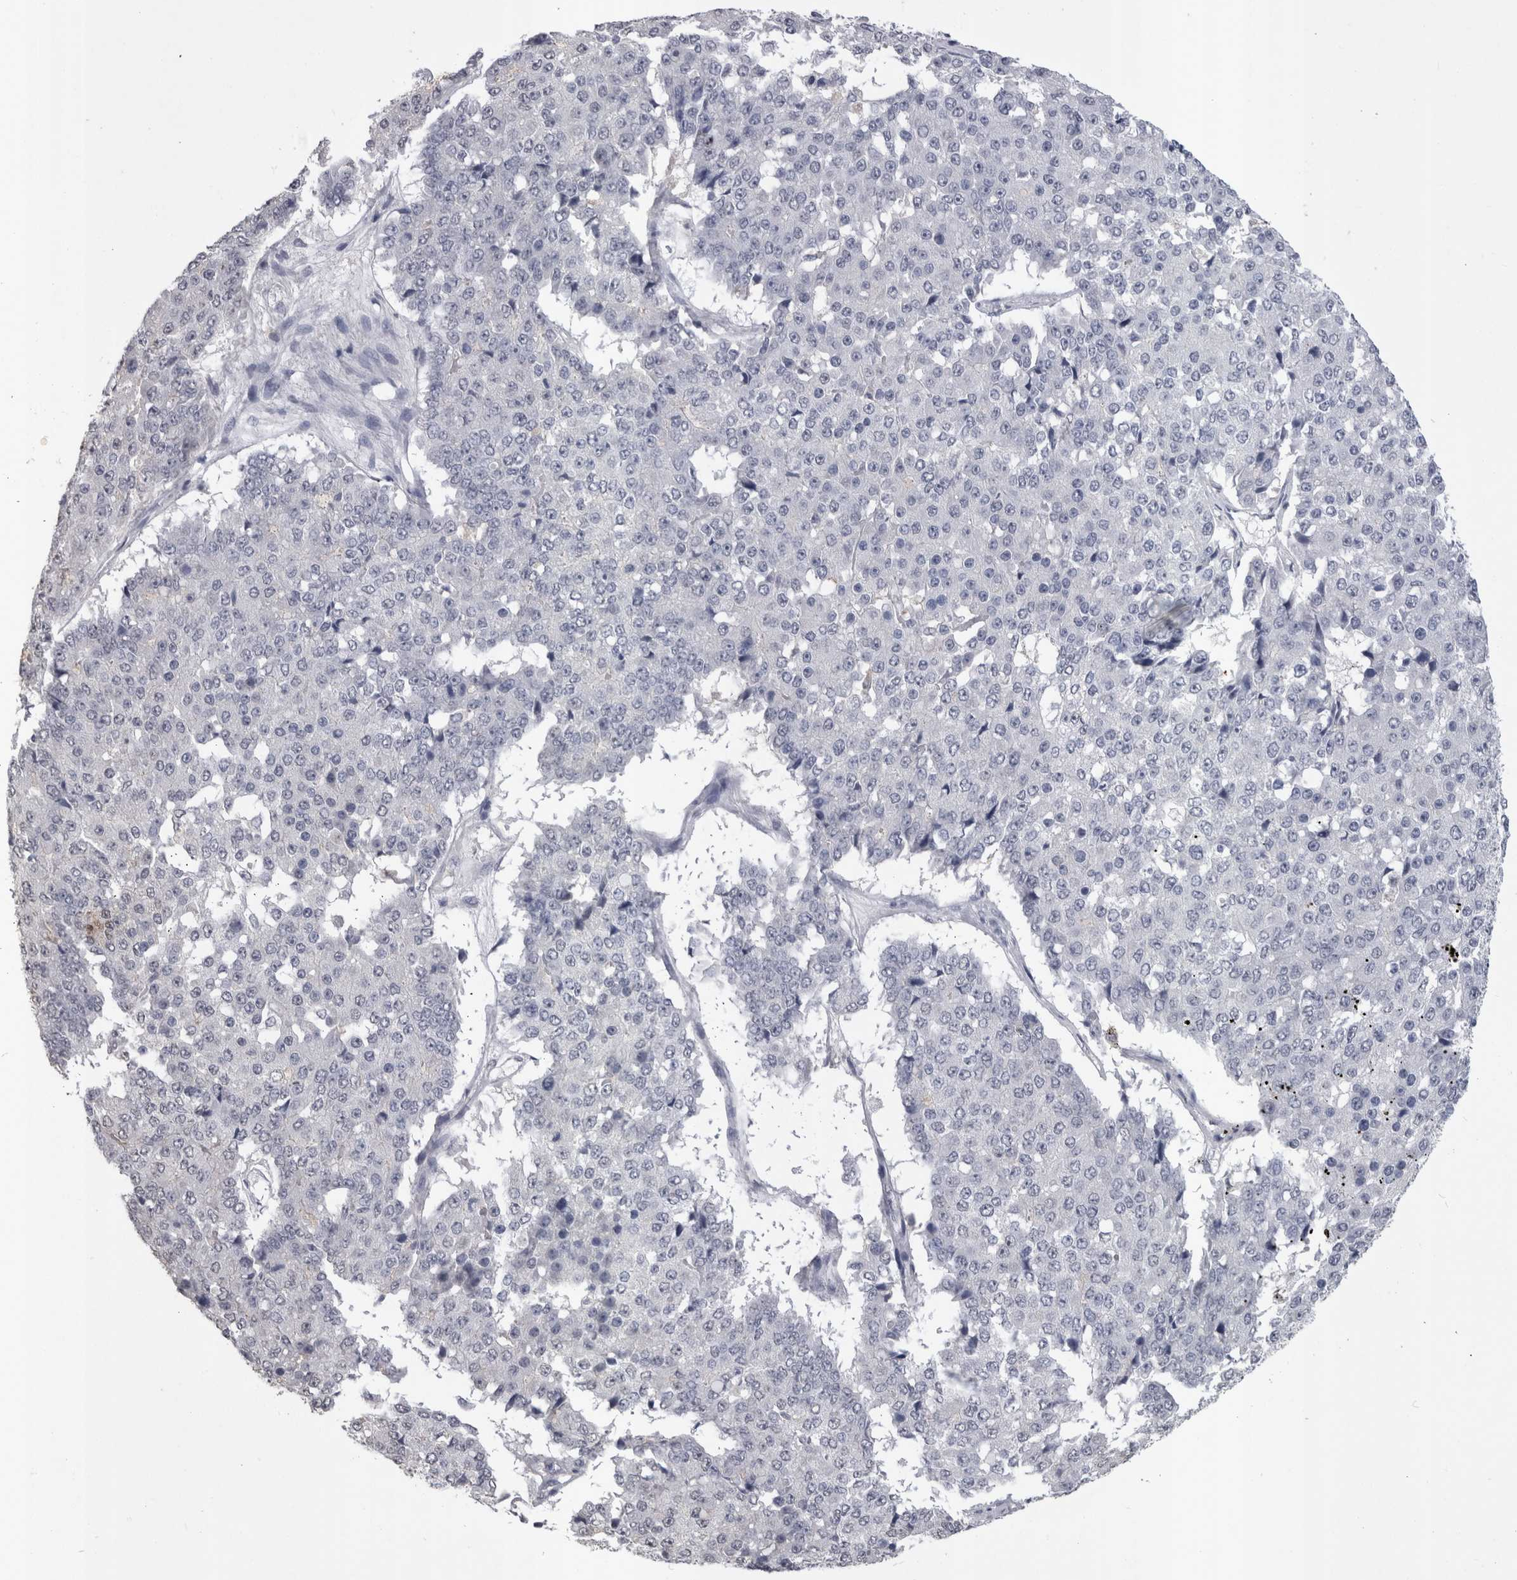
{"staining": {"intensity": "negative", "quantity": "none", "location": "none"}, "tissue": "pancreatic cancer", "cell_type": "Tumor cells", "image_type": "cancer", "snomed": [{"axis": "morphology", "description": "Adenocarcinoma, NOS"}, {"axis": "topography", "description": "Pancreas"}], "caption": "Adenocarcinoma (pancreatic) was stained to show a protein in brown. There is no significant positivity in tumor cells.", "gene": "PAX5", "patient": {"sex": "male", "age": 50}}